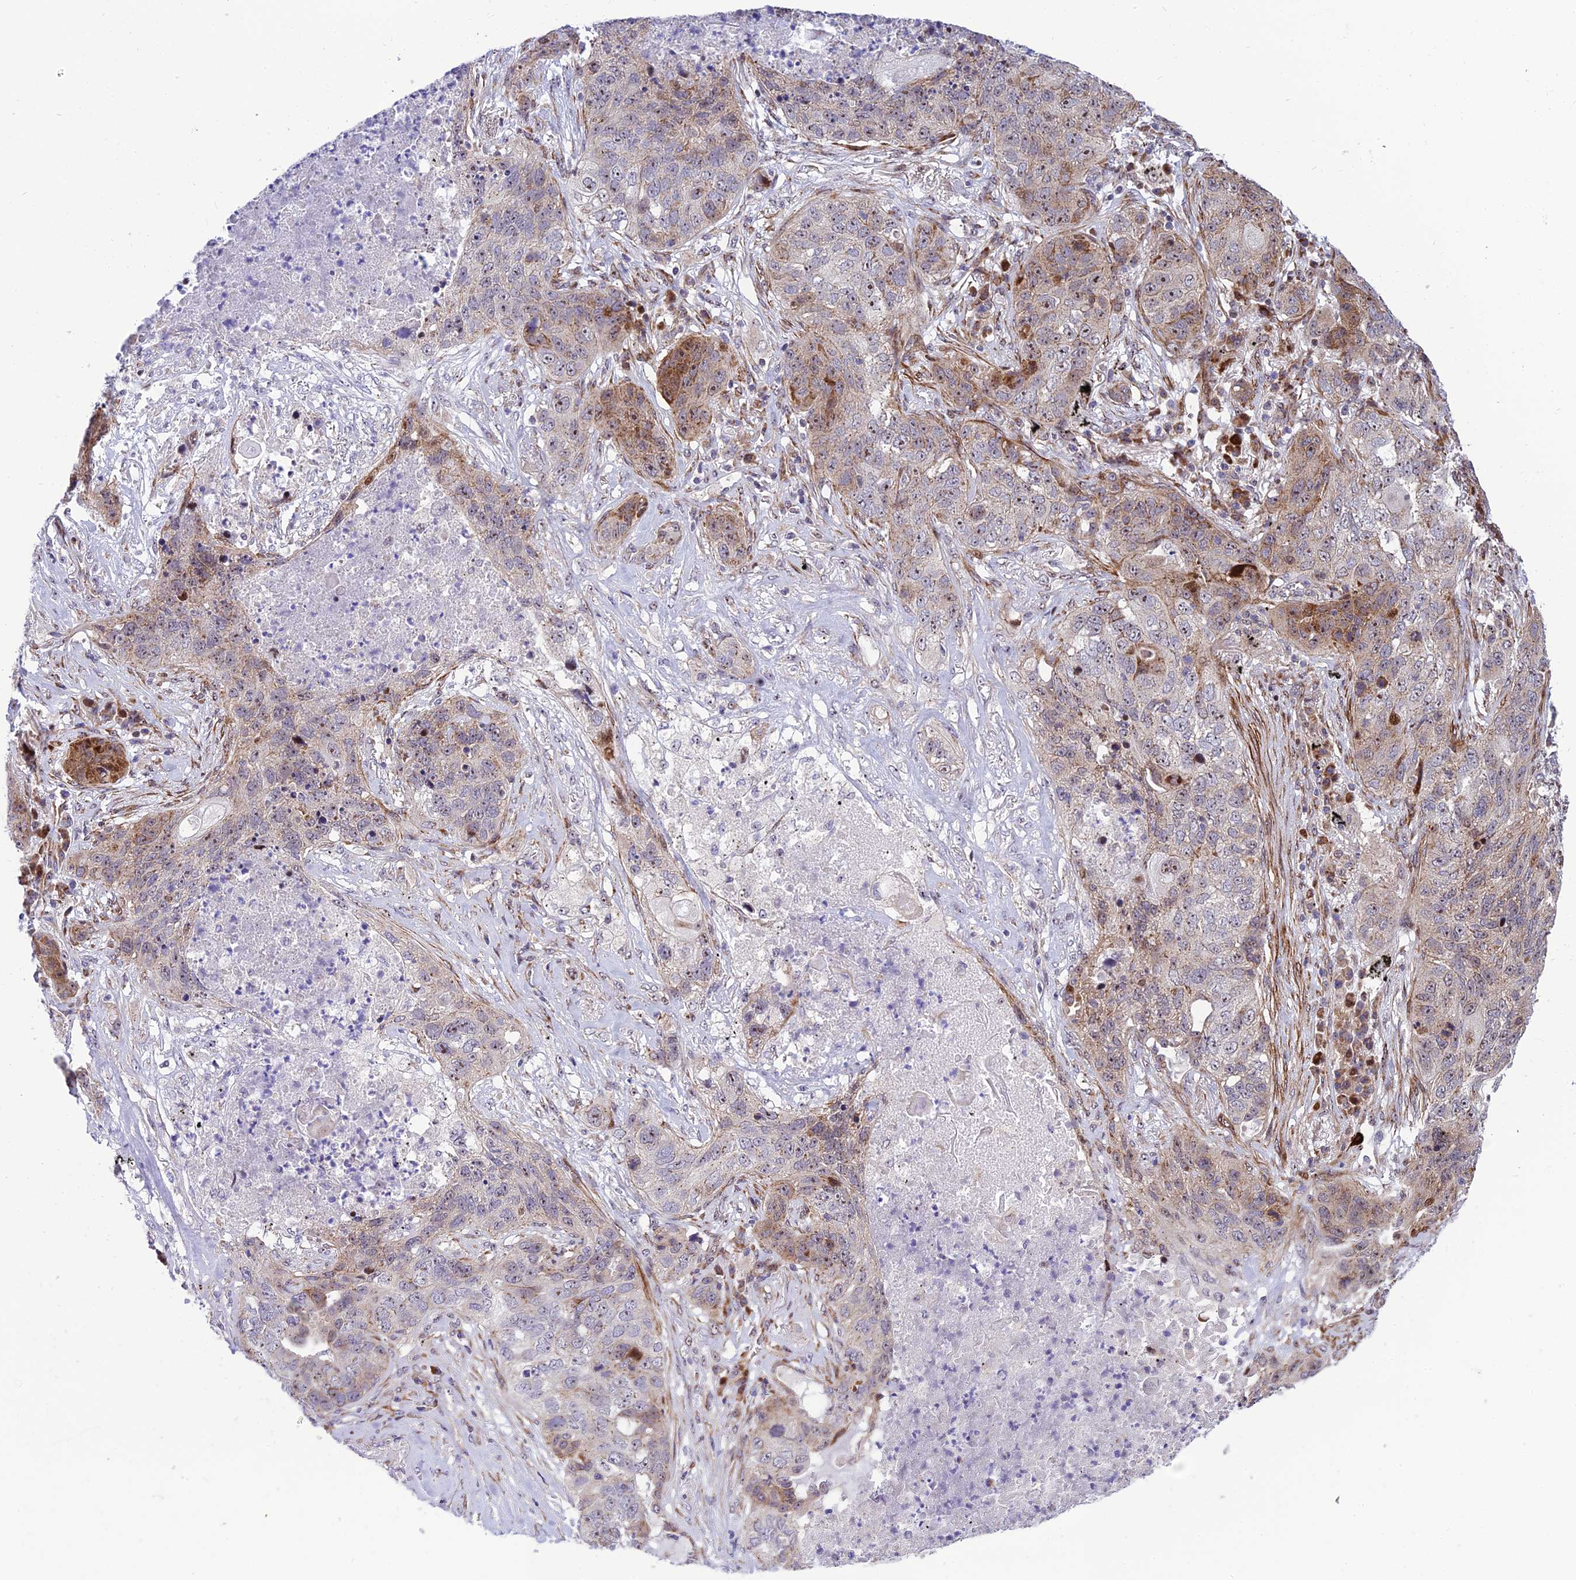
{"staining": {"intensity": "moderate", "quantity": "<25%", "location": "cytoplasmic/membranous,nuclear"}, "tissue": "lung cancer", "cell_type": "Tumor cells", "image_type": "cancer", "snomed": [{"axis": "morphology", "description": "Squamous cell carcinoma, NOS"}, {"axis": "topography", "description": "Lung"}], "caption": "This is an image of IHC staining of squamous cell carcinoma (lung), which shows moderate expression in the cytoplasmic/membranous and nuclear of tumor cells.", "gene": "KBTBD7", "patient": {"sex": "female", "age": 63}}